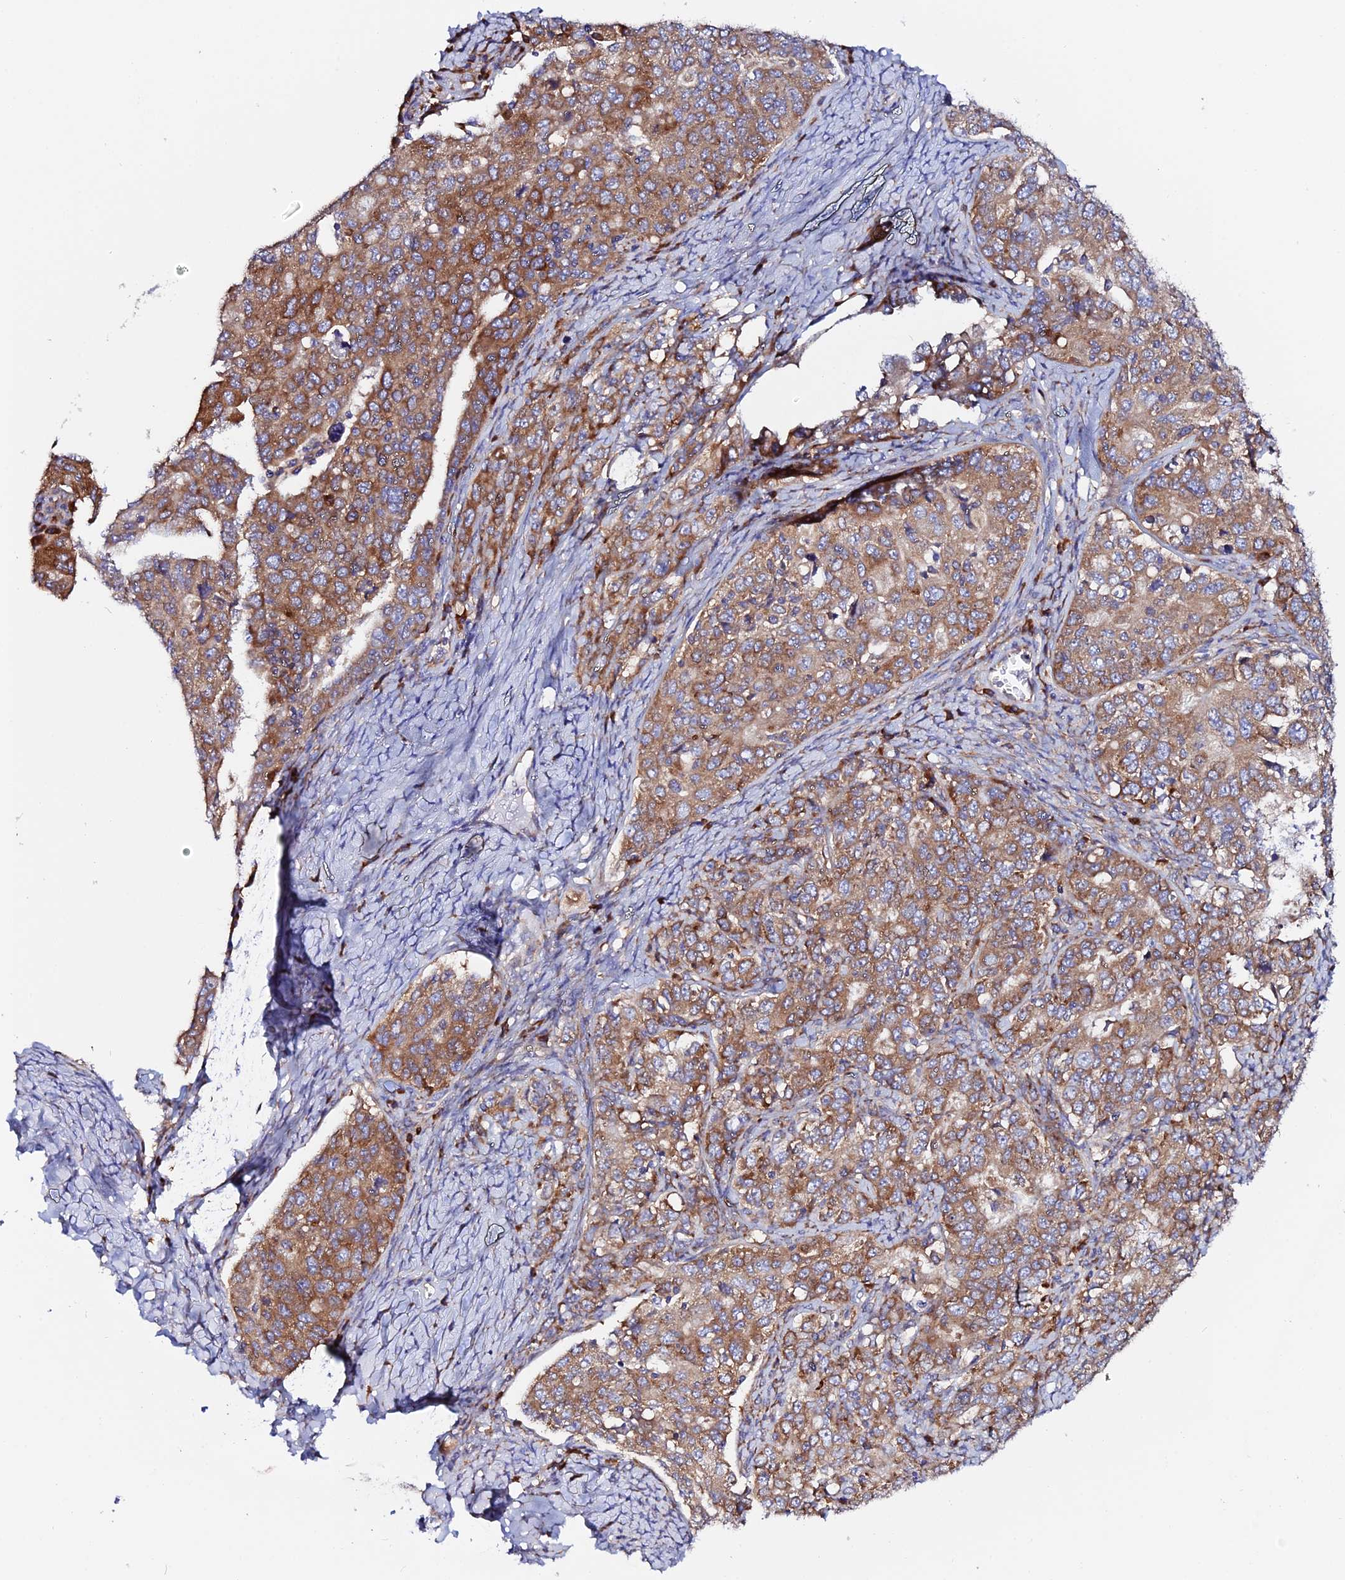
{"staining": {"intensity": "moderate", "quantity": ">75%", "location": "cytoplasmic/membranous"}, "tissue": "ovarian cancer", "cell_type": "Tumor cells", "image_type": "cancer", "snomed": [{"axis": "morphology", "description": "Carcinoma, endometroid"}, {"axis": "topography", "description": "Ovary"}], "caption": "Brown immunohistochemical staining in ovarian endometroid carcinoma exhibits moderate cytoplasmic/membranous expression in about >75% of tumor cells.", "gene": "EEF1G", "patient": {"sex": "female", "age": 62}}